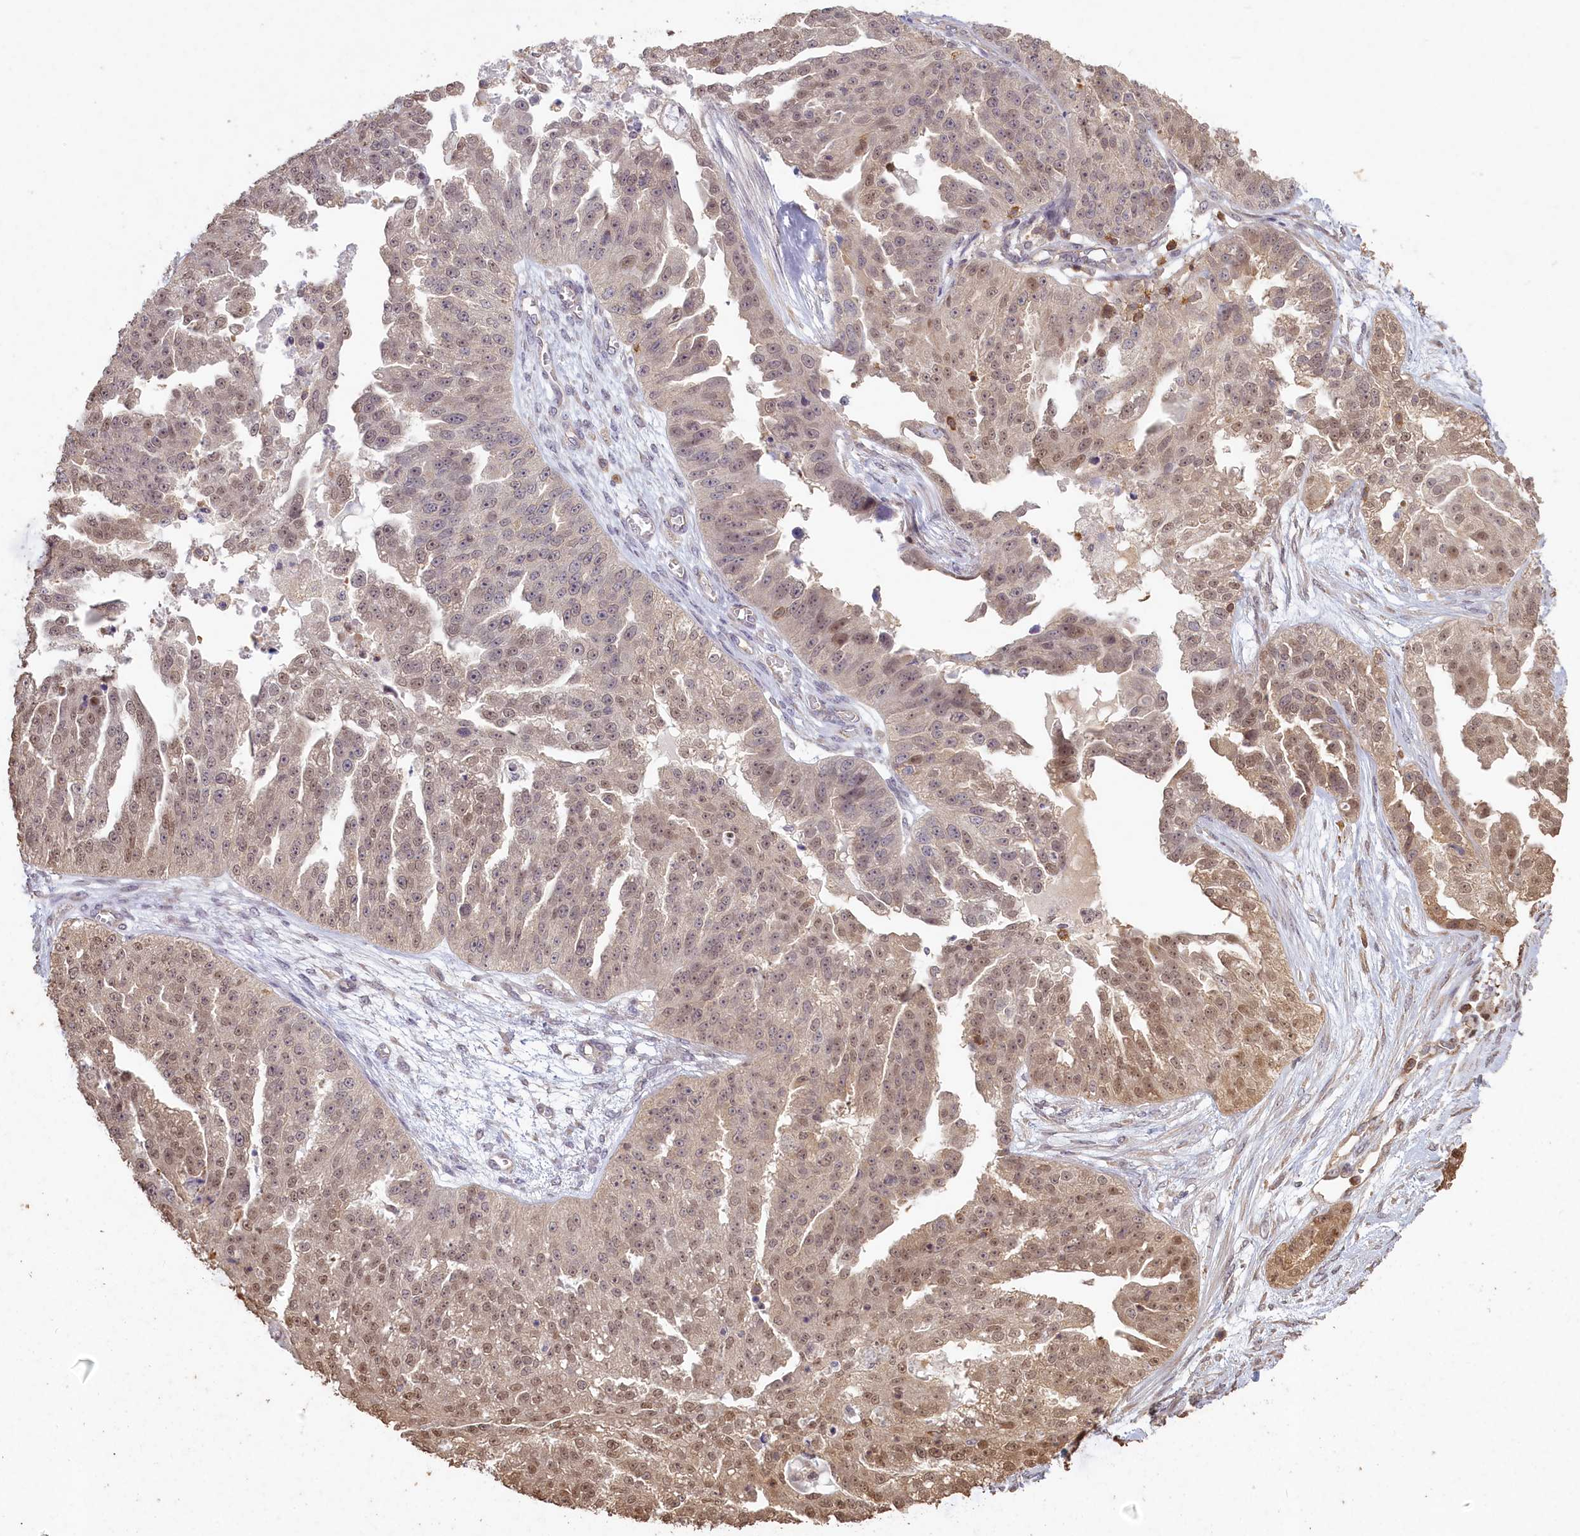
{"staining": {"intensity": "weak", "quantity": "25%-75%", "location": "cytoplasmic/membranous,nuclear"}, "tissue": "ovarian cancer", "cell_type": "Tumor cells", "image_type": "cancer", "snomed": [{"axis": "morphology", "description": "Cystadenocarcinoma, serous, NOS"}, {"axis": "topography", "description": "Ovary"}], "caption": "Protein staining of ovarian cancer tissue displays weak cytoplasmic/membranous and nuclear staining in approximately 25%-75% of tumor cells.", "gene": "MADD", "patient": {"sex": "female", "age": 58}}